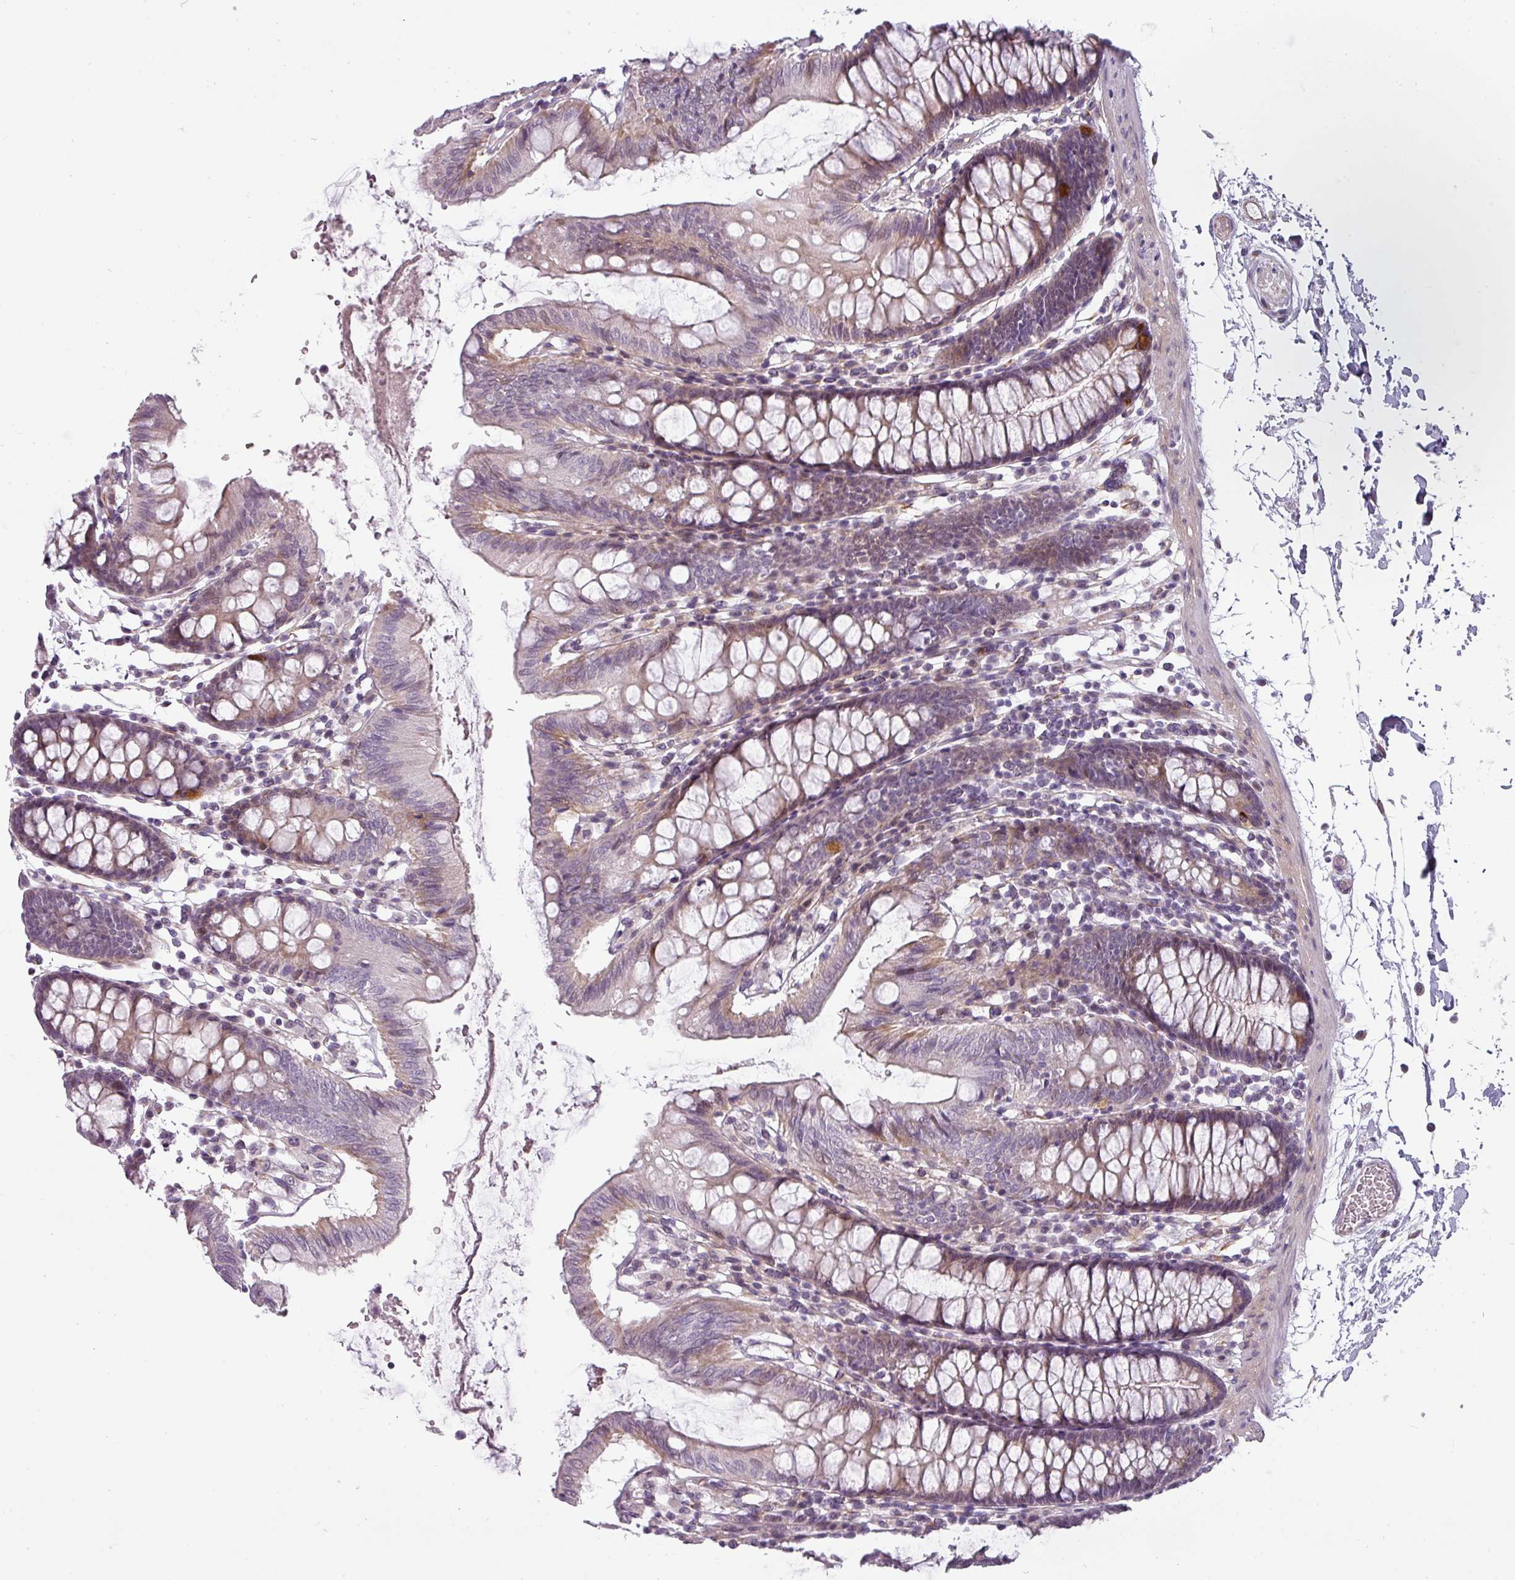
{"staining": {"intensity": "weak", "quantity": "25%-75%", "location": "cytoplasmic/membranous"}, "tissue": "colon", "cell_type": "Endothelial cells", "image_type": "normal", "snomed": [{"axis": "morphology", "description": "Normal tissue, NOS"}, {"axis": "topography", "description": "Colon"}], "caption": "IHC micrograph of unremarkable colon: human colon stained using IHC reveals low levels of weak protein expression localized specifically in the cytoplasmic/membranous of endothelial cells, appearing as a cytoplasmic/membranous brown color.", "gene": "CHRDL1", "patient": {"sex": "male", "age": 75}}